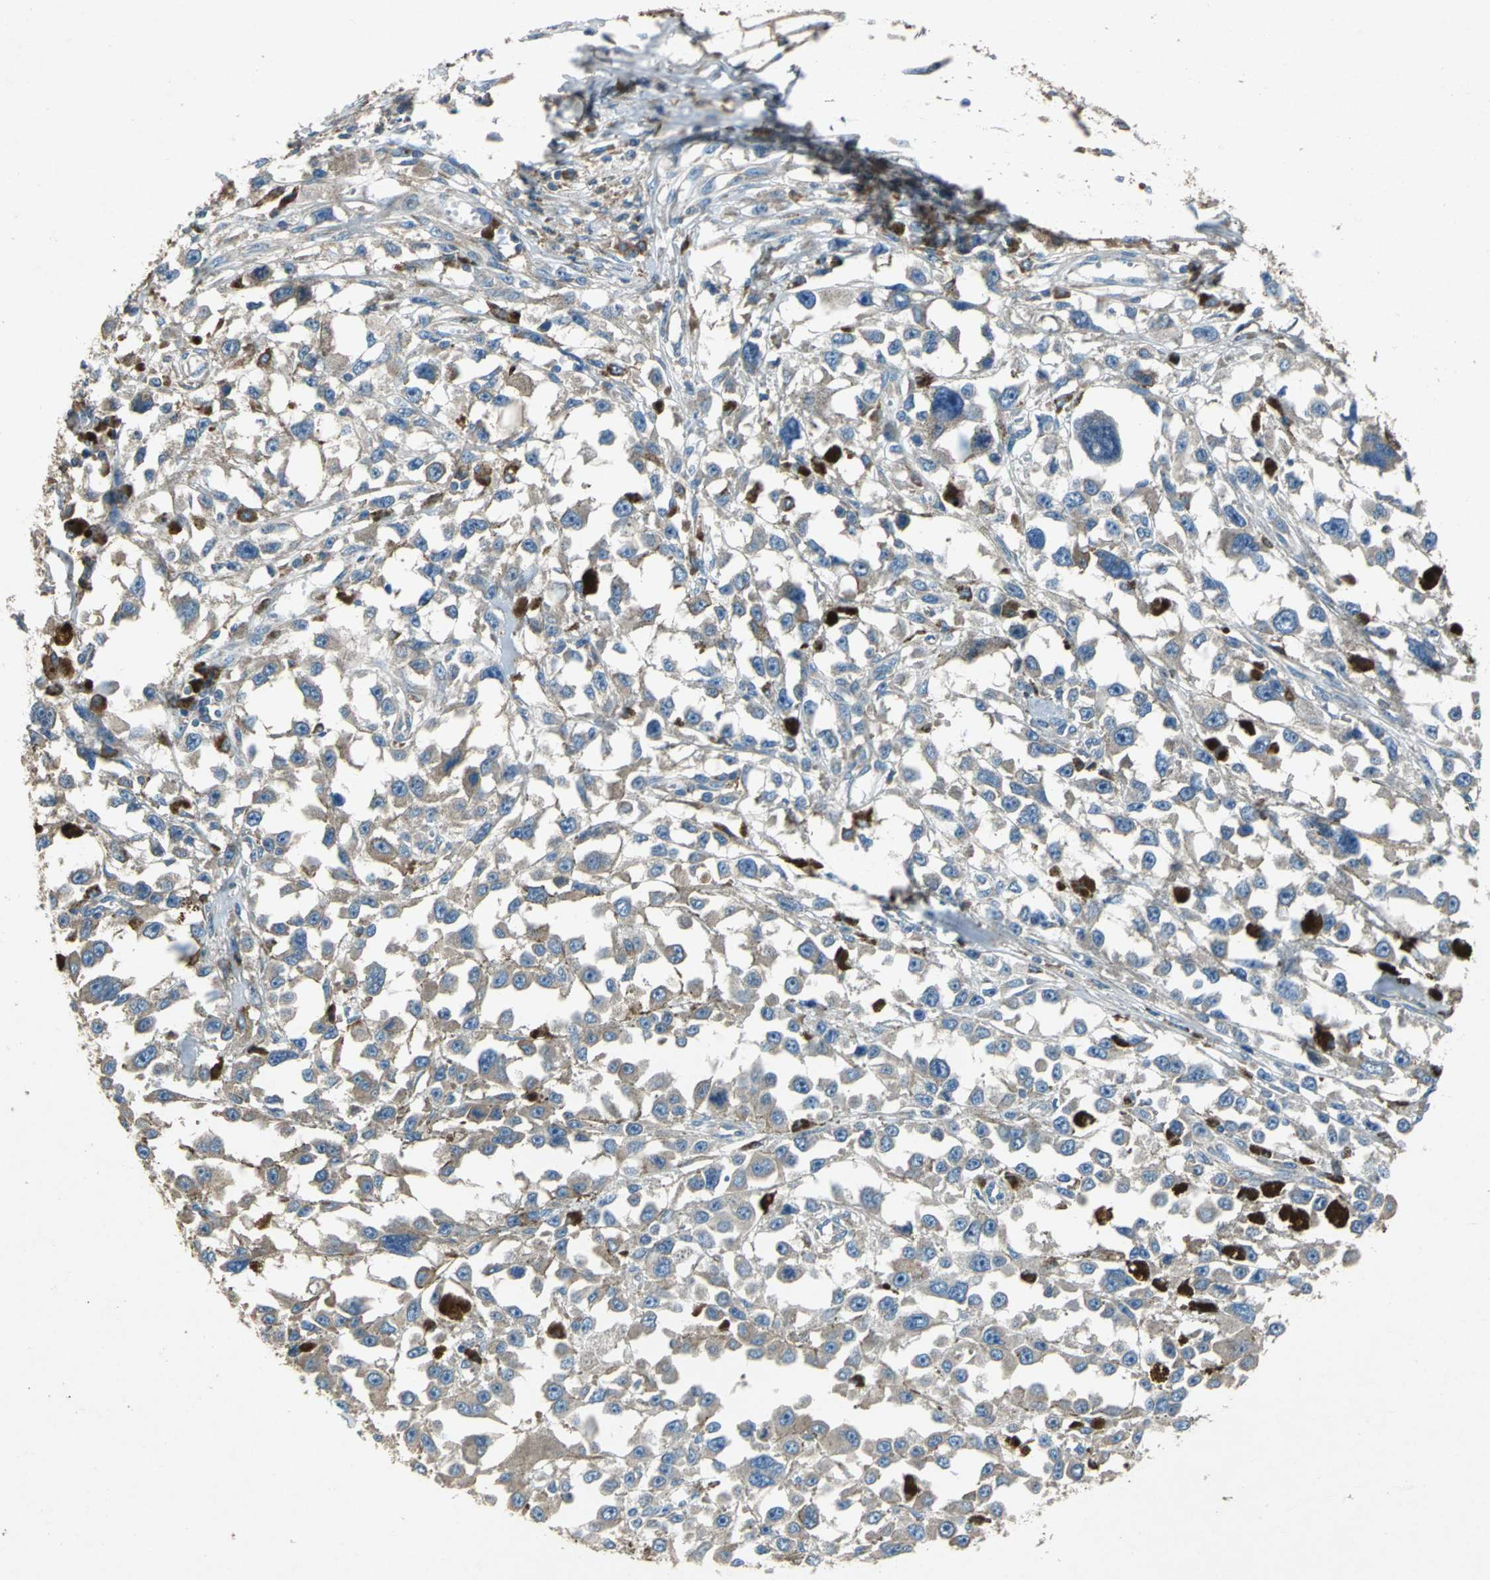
{"staining": {"intensity": "weak", "quantity": ">75%", "location": "cytoplasmic/membranous"}, "tissue": "melanoma", "cell_type": "Tumor cells", "image_type": "cancer", "snomed": [{"axis": "morphology", "description": "Malignant melanoma, Metastatic site"}, {"axis": "topography", "description": "Lymph node"}], "caption": "Protein expression analysis of human melanoma reveals weak cytoplasmic/membranous staining in approximately >75% of tumor cells.", "gene": "HEPH", "patient": {"sex": "male", "age": 59}}